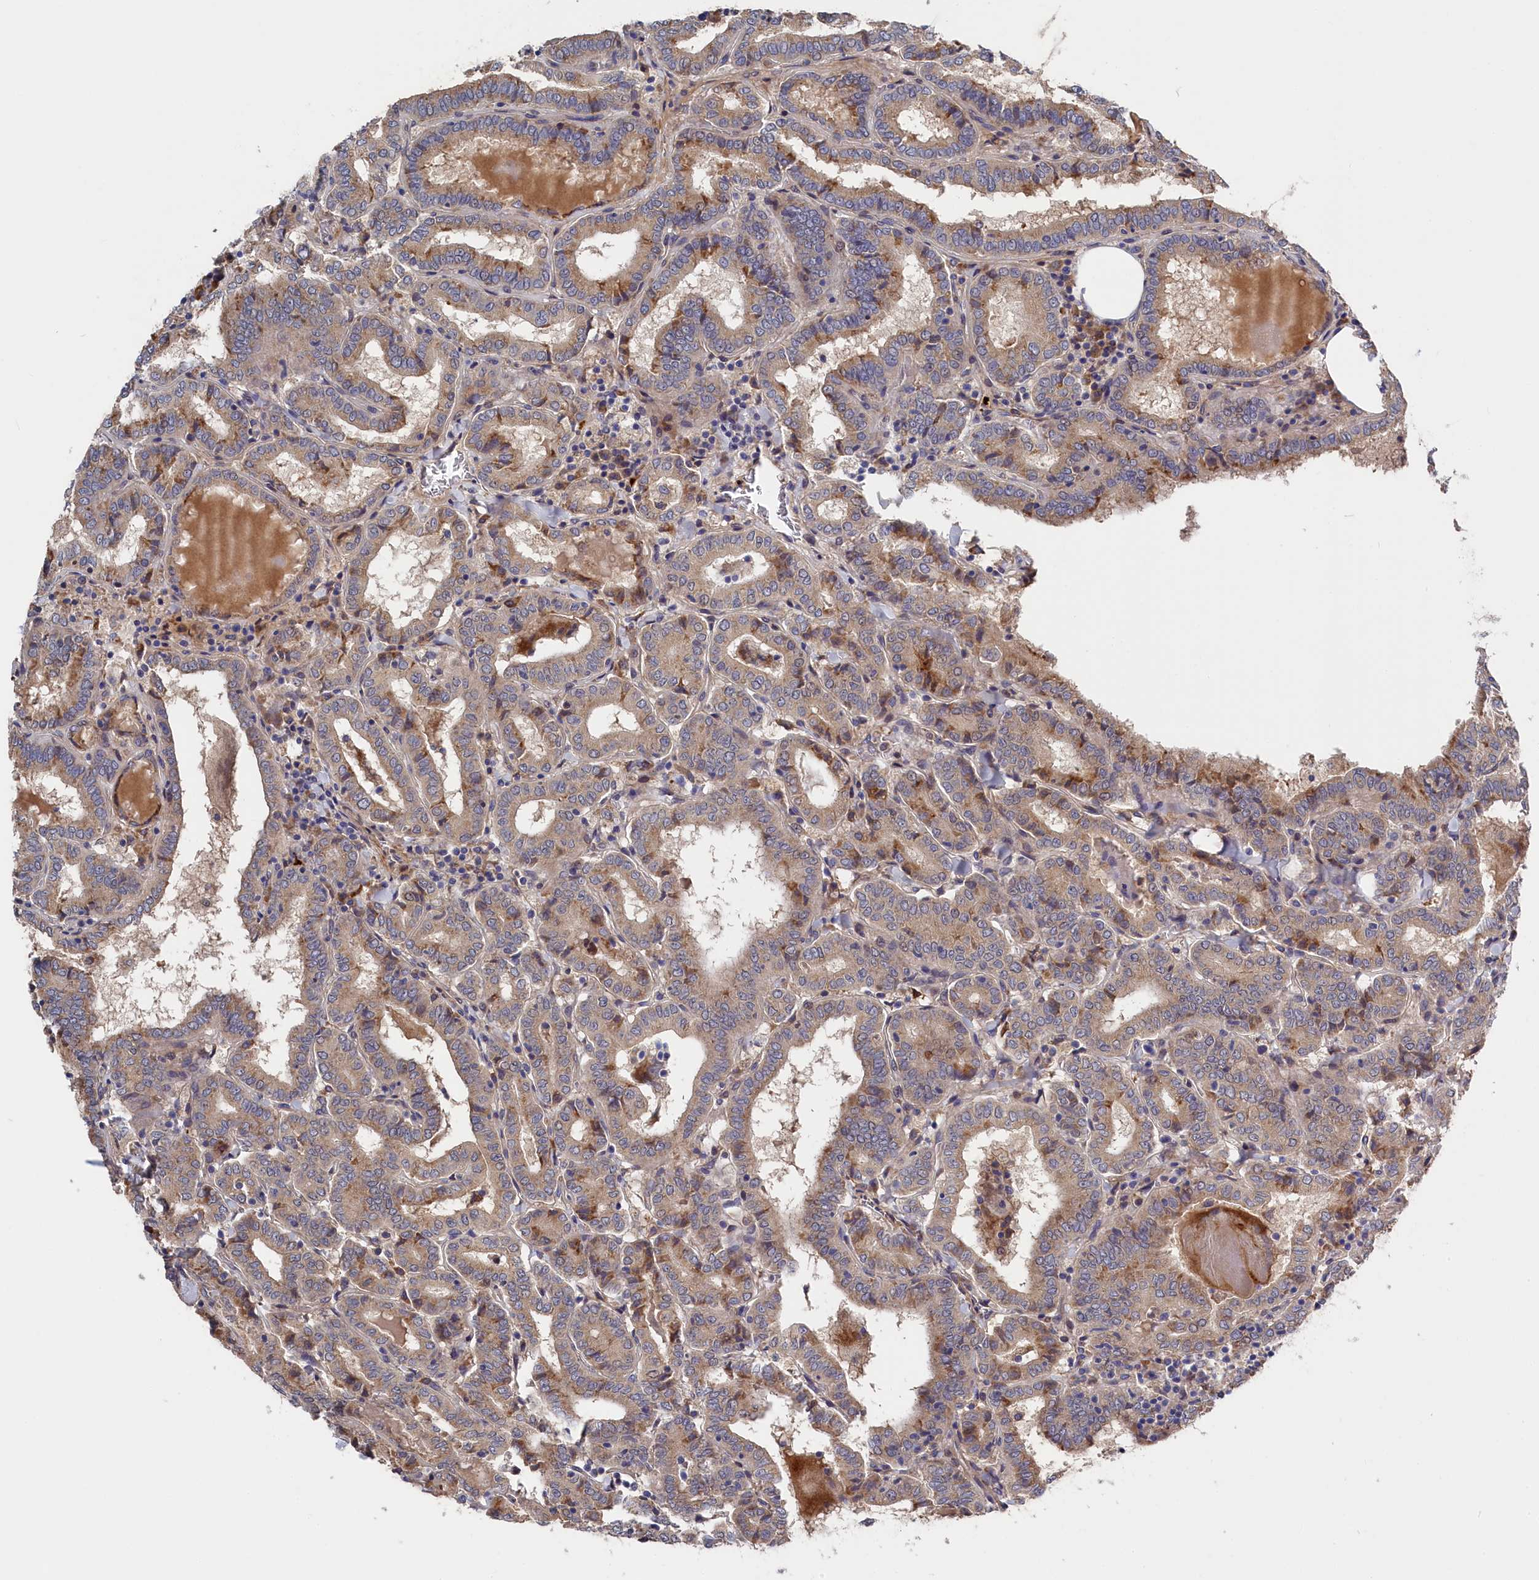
{"staining": {"intensity": "weak", "quantity": ">75%", "location": "cytoplasmic/membranous"}, "tissue": "thyroid cancer", "cell_type": "Tumor cells", "image_type": "cancer", "snomed": [{"axis": "morphology", "description": "Papillary adenocarcinoma, NOS"}, {"axis": "topography", "description": "Thyroid gland"}], "caption": "Tumor cells show low levels of weak cytoplasmic/membranous expression in about >75% of cells in thyroid papillary adenocarcinoma.", "gene": "CYB5D2", "patient": {"sex": "female", "age": 72}}